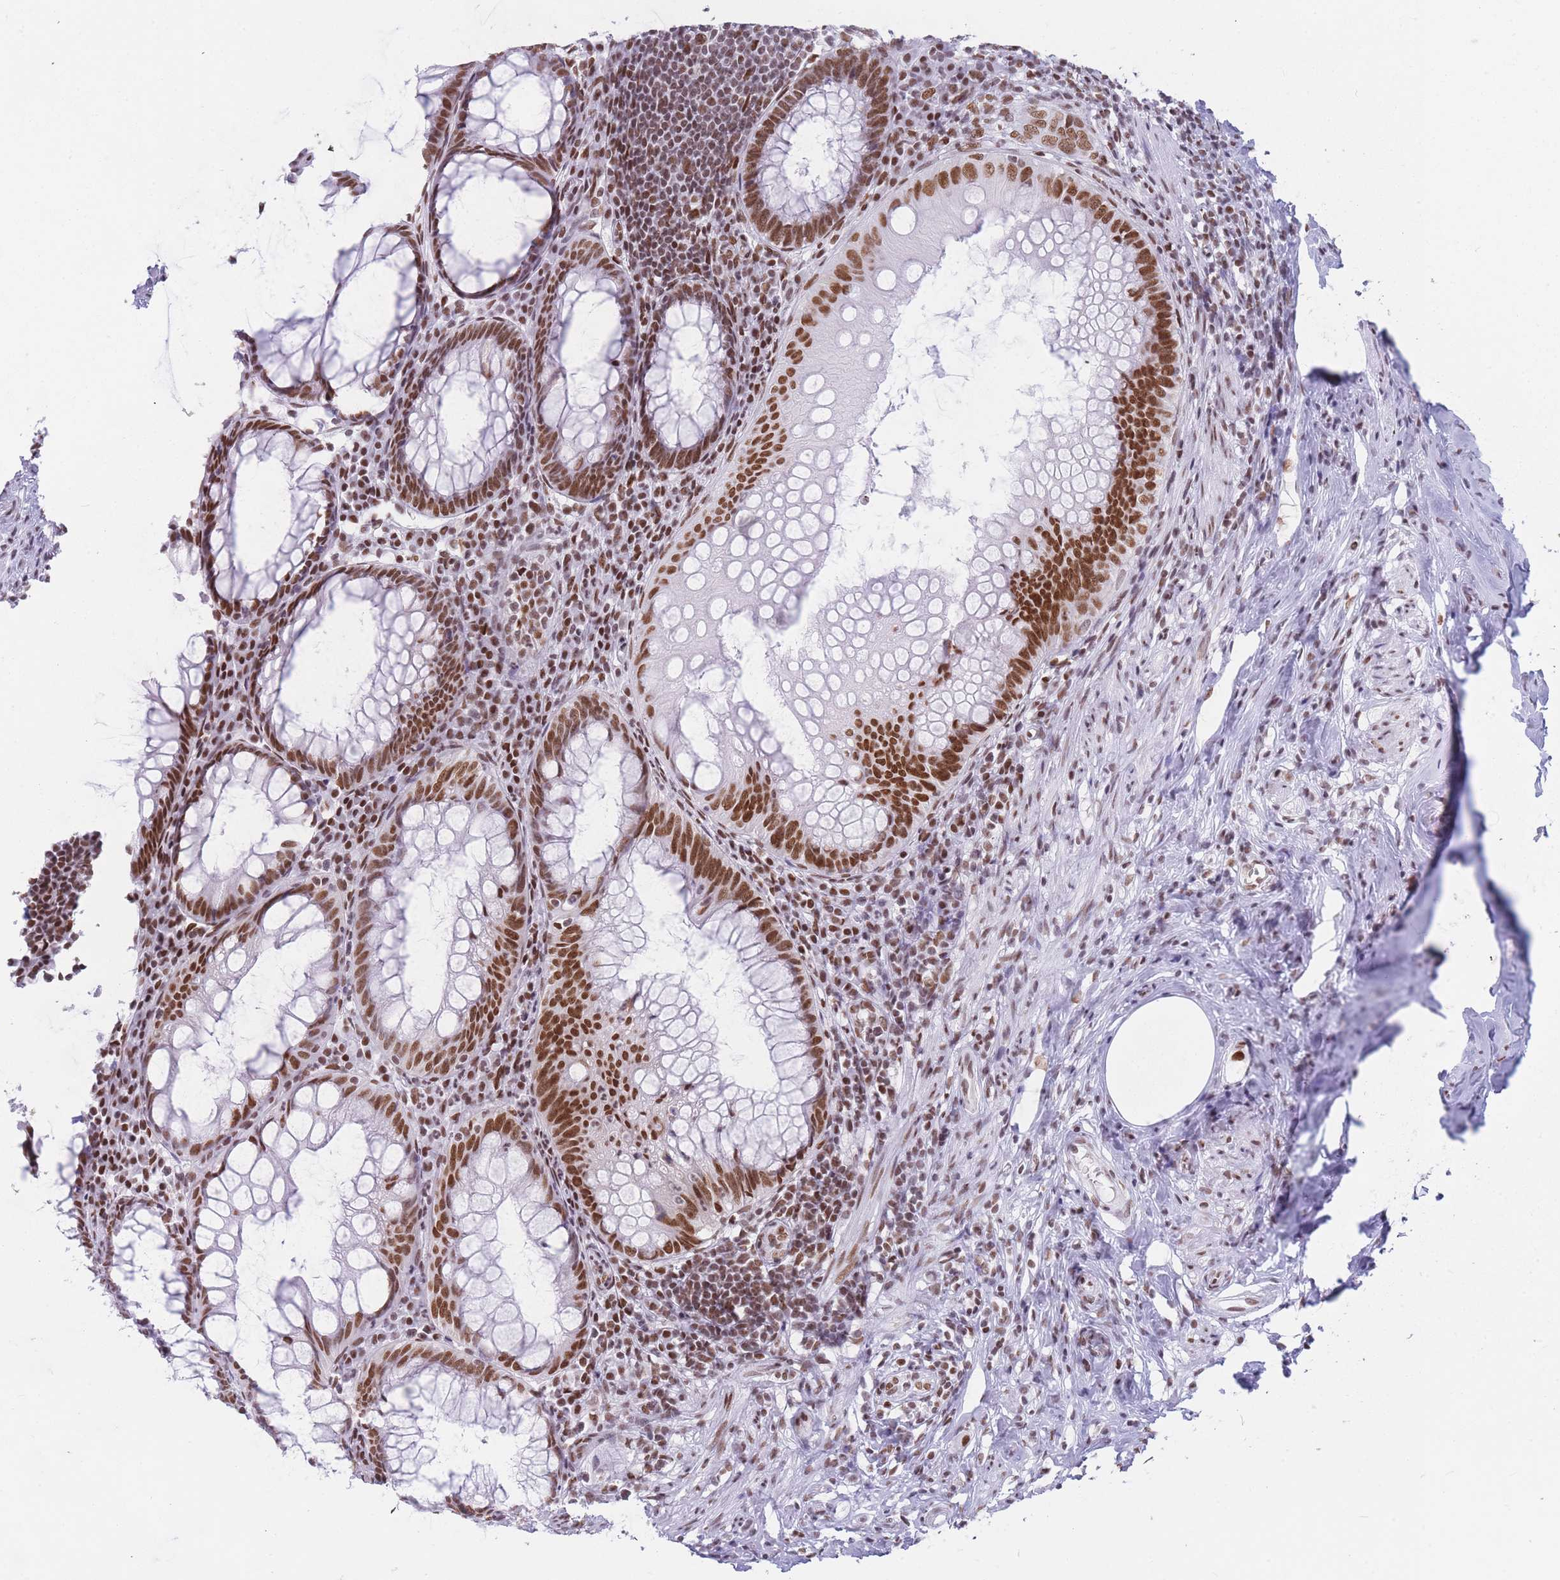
{"staining": {"intensity": "strong", "quantity": ">75%", "location": "nuclear"}, "tissue": "appendix", "cell_type": "Glandular cells", "image_type": "normal", "snomed": [{"axis": "morphology", "description": "Normal tissue, NOS"}, {"axis": "topography", "description": "Appendix"}], "caption": "Protein staining shows strong nuclear staining in about >75% of glandular cells in unremarkable appendix. (DAB (3,3'-diaminobenzidine) IHC with brightfield microscopy, high magnification).", "gene": "HNRNPUL1", "patient": {"sex": "male", "age": 83}}